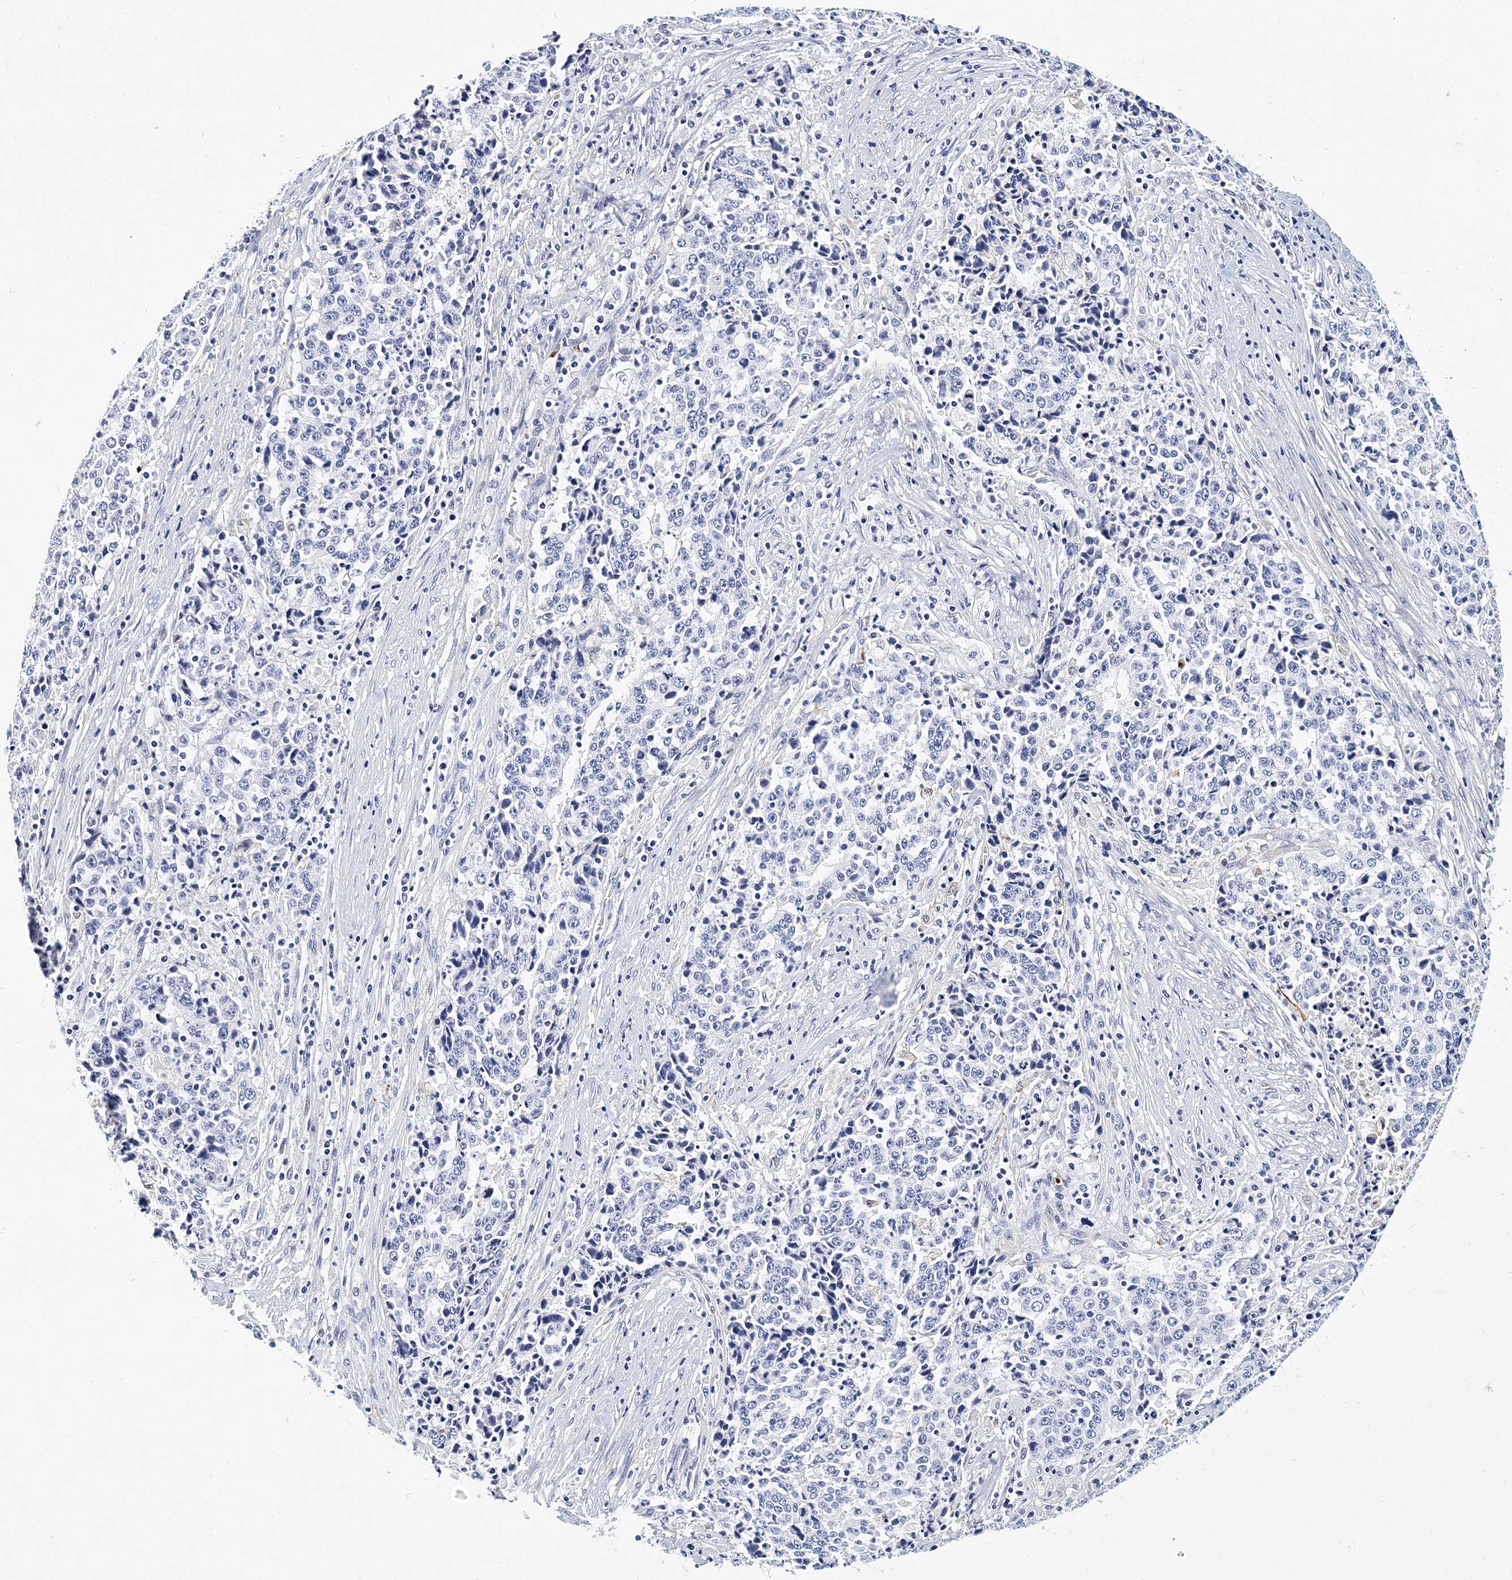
{"staining": {"intensity": "negative", "quantity": "none", "location": "none"}, "tissue": "stomach cancer", "cell_type": "Tumor cells", "image_type": "cancer", "snomed": [{"axis": "morphology", "description": "Adenocarcinoma, NOS"}, {"axis": "topography", "description": "Stomach"}], "caption": "Immunohistochemistry (IHC) histopathology image of neoplastic tissue: human stomach cancer stained with DAB demonstrates no significant protein expression in tumor cells.", "gene": "ITGA2B", "patient": {"sex": "male", "age": 59}}